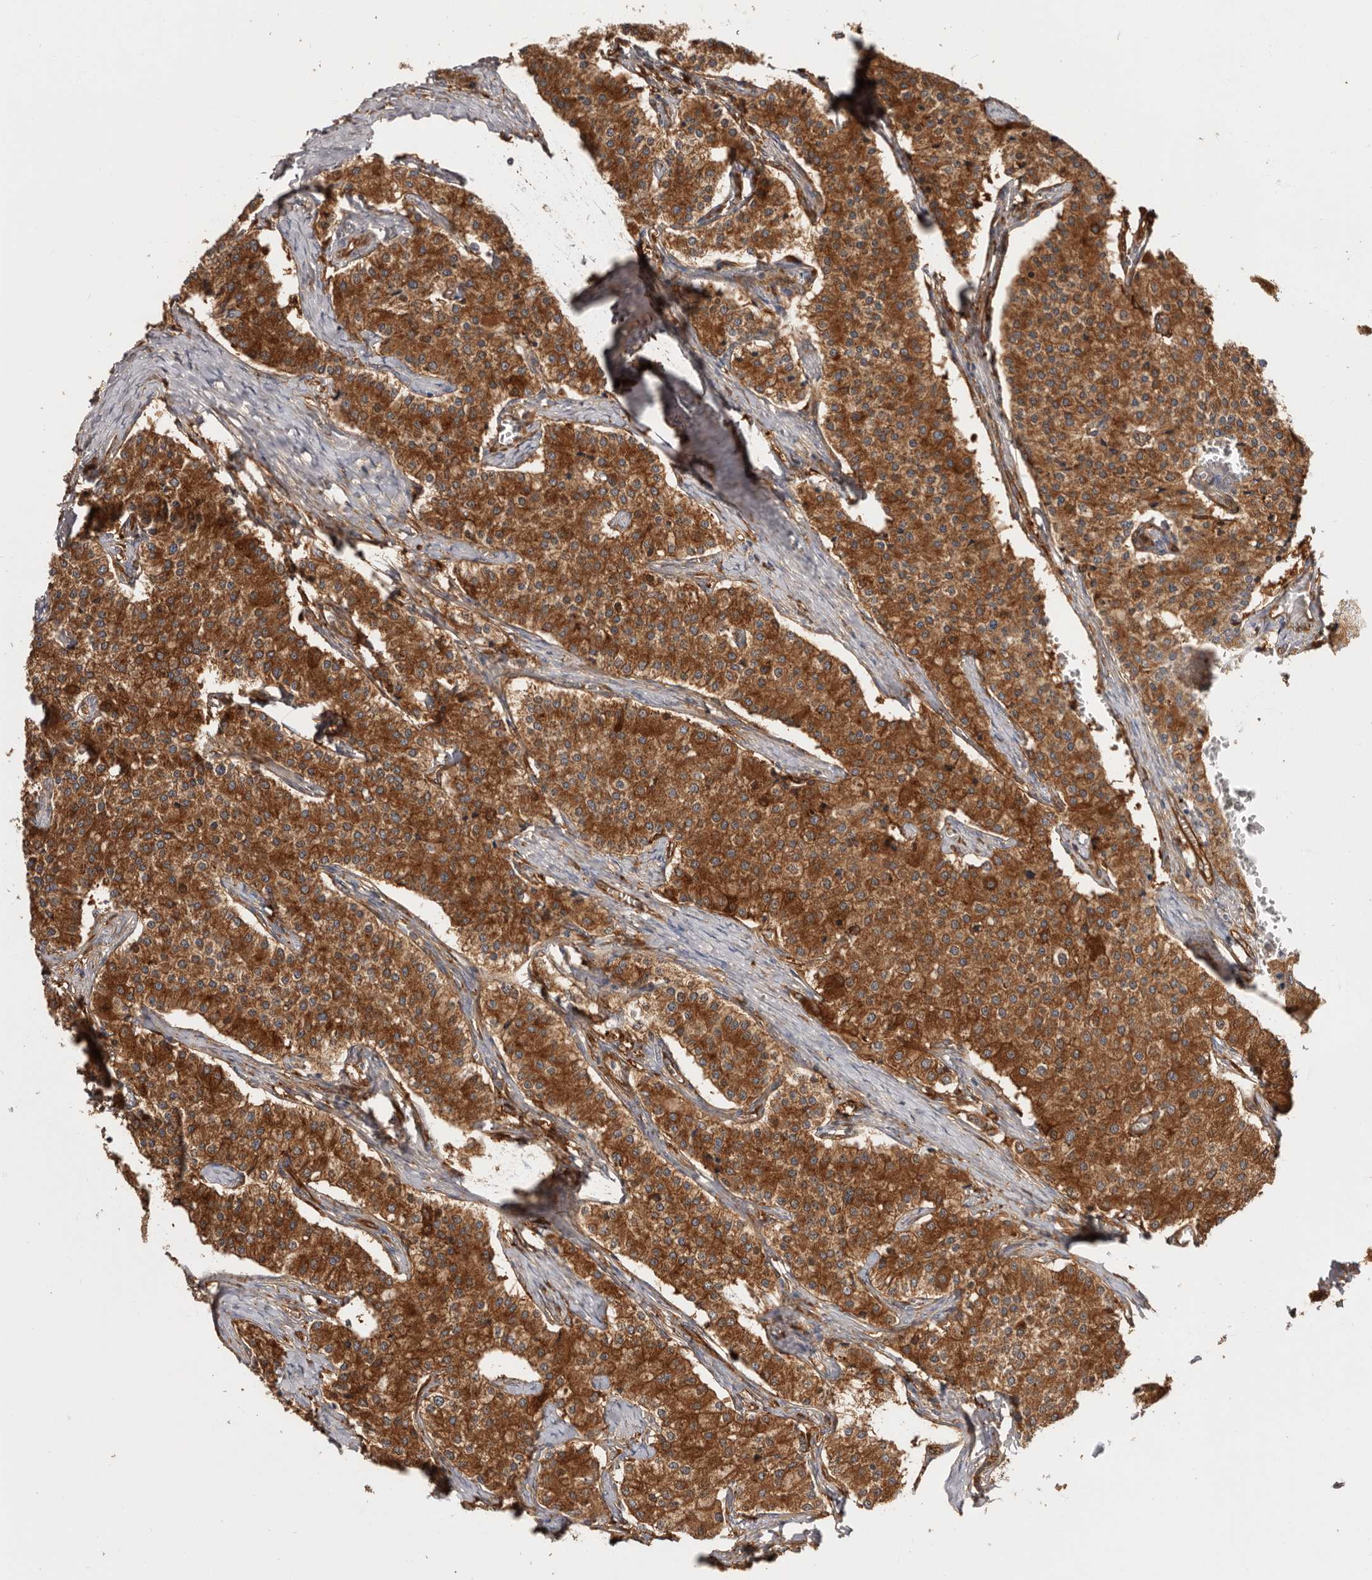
{"staining": {"intensity": "strong", "quantity": ">75%", "location": "cytoplasmic/membranous"}, "tissue": "carcinoid", "cell_type": "Tumor cells", "image_type": "cancer", "snomed": [{"axis": "morphology", "description": "Carcinoid, malignant, NOS"}, {"axis": "topography", "description": "Colon"}], "caption": "This is an image of immunohistochemistry staining of carcinoid (malignant), which shows strong expression in the cytoplasmic/membranous of tumor cells.", "gene": "LAP3", "patient": {"sex": "female", "age": 52}}